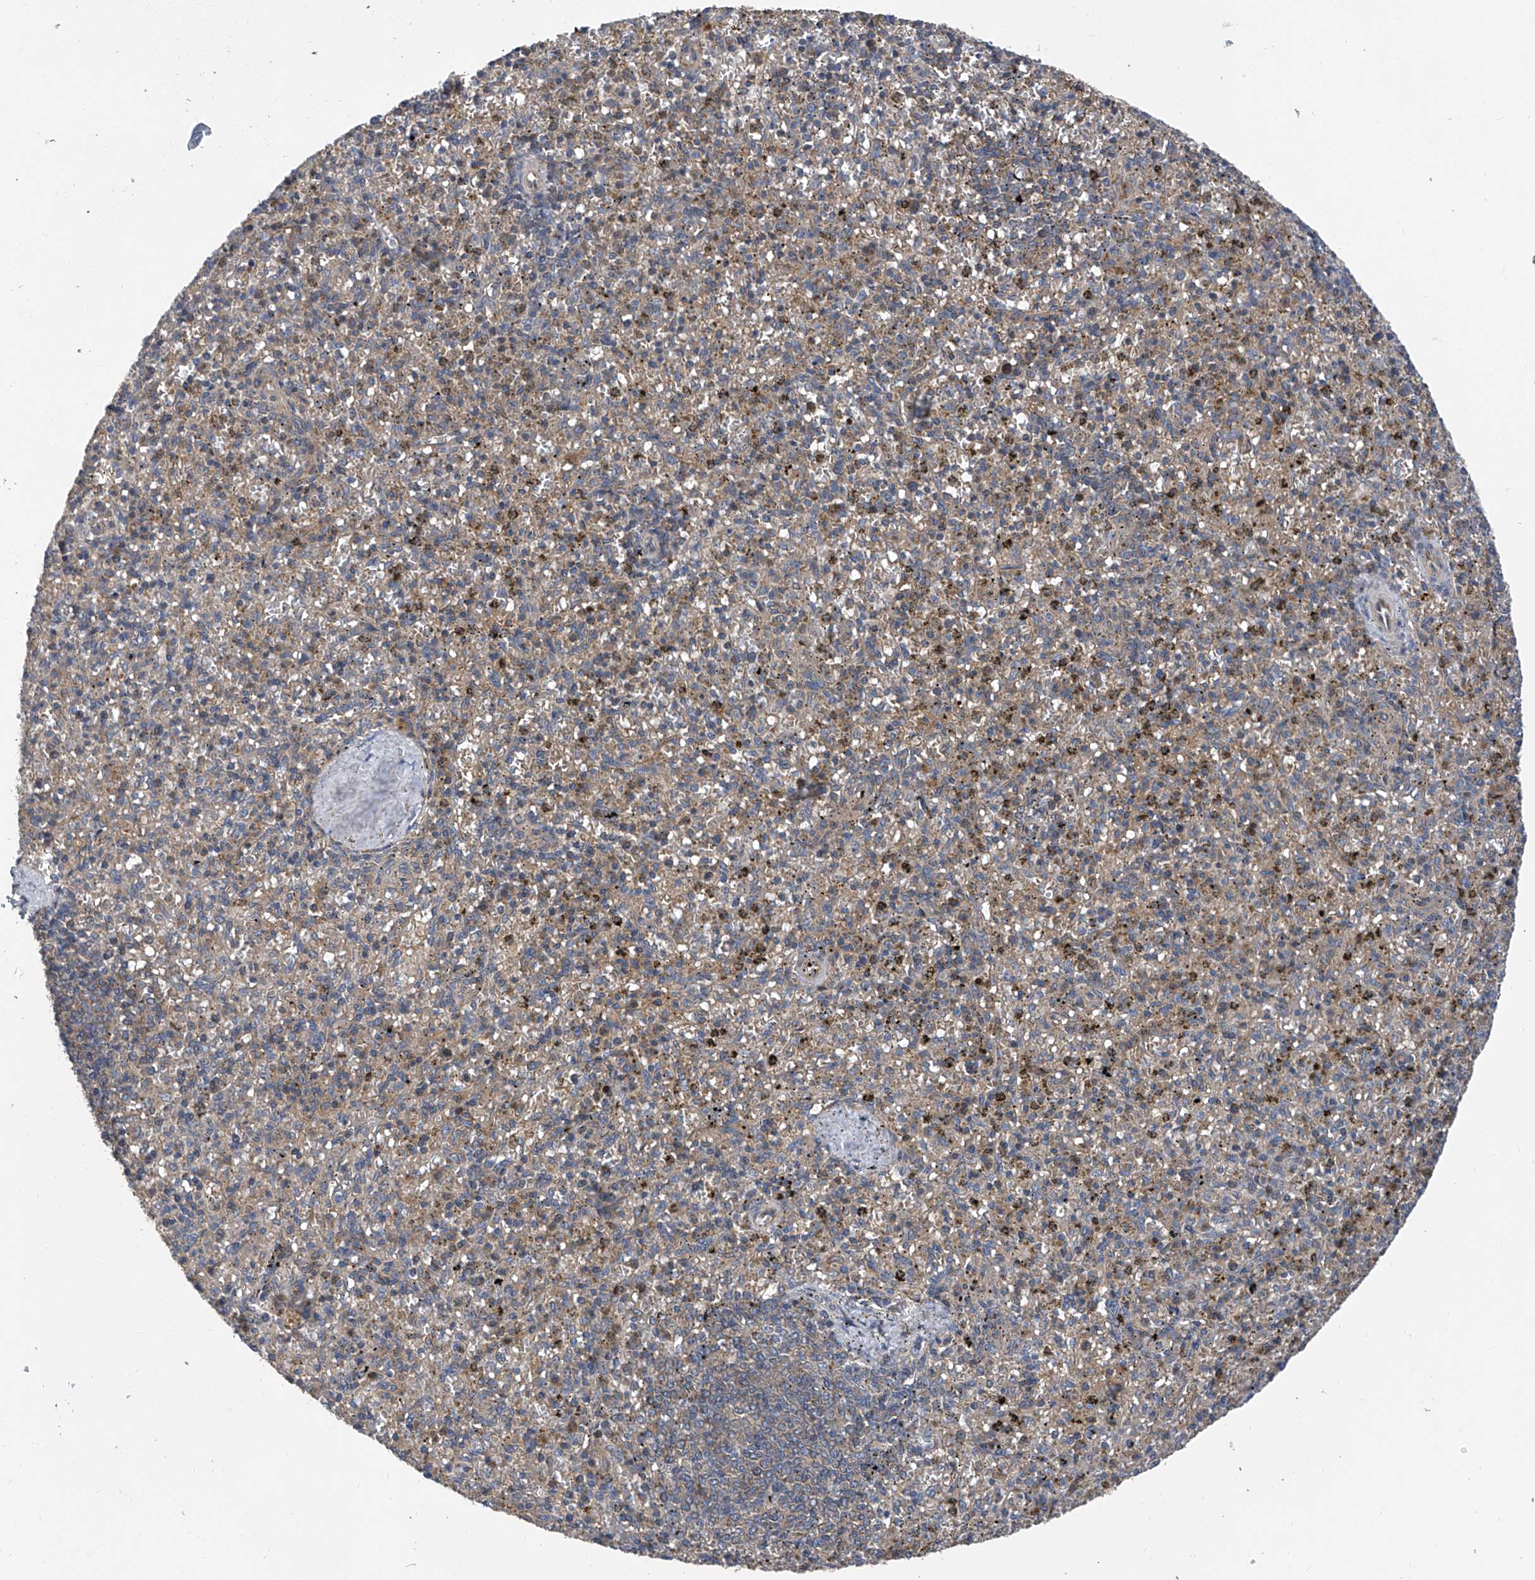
{"staining": {"intensity": "negative", "quantity": "none", "location": "none"}, "tissue": "spleen", "cell_type": "Cells in red pulp", "image_type": "normal", "snomed": [{"axis": "morphology", "description": "Normal tissue, NOS"}, {"axis": "topography", "description": "Spleen"}], "caption": "Immunohistochemical staining of unremarkable human spleen demonstrates no significant staining in cells in red pulp. Nuclei are stained in blue.", "gene": "PTK2", "patient": {"sex": "male", "age": 72}}